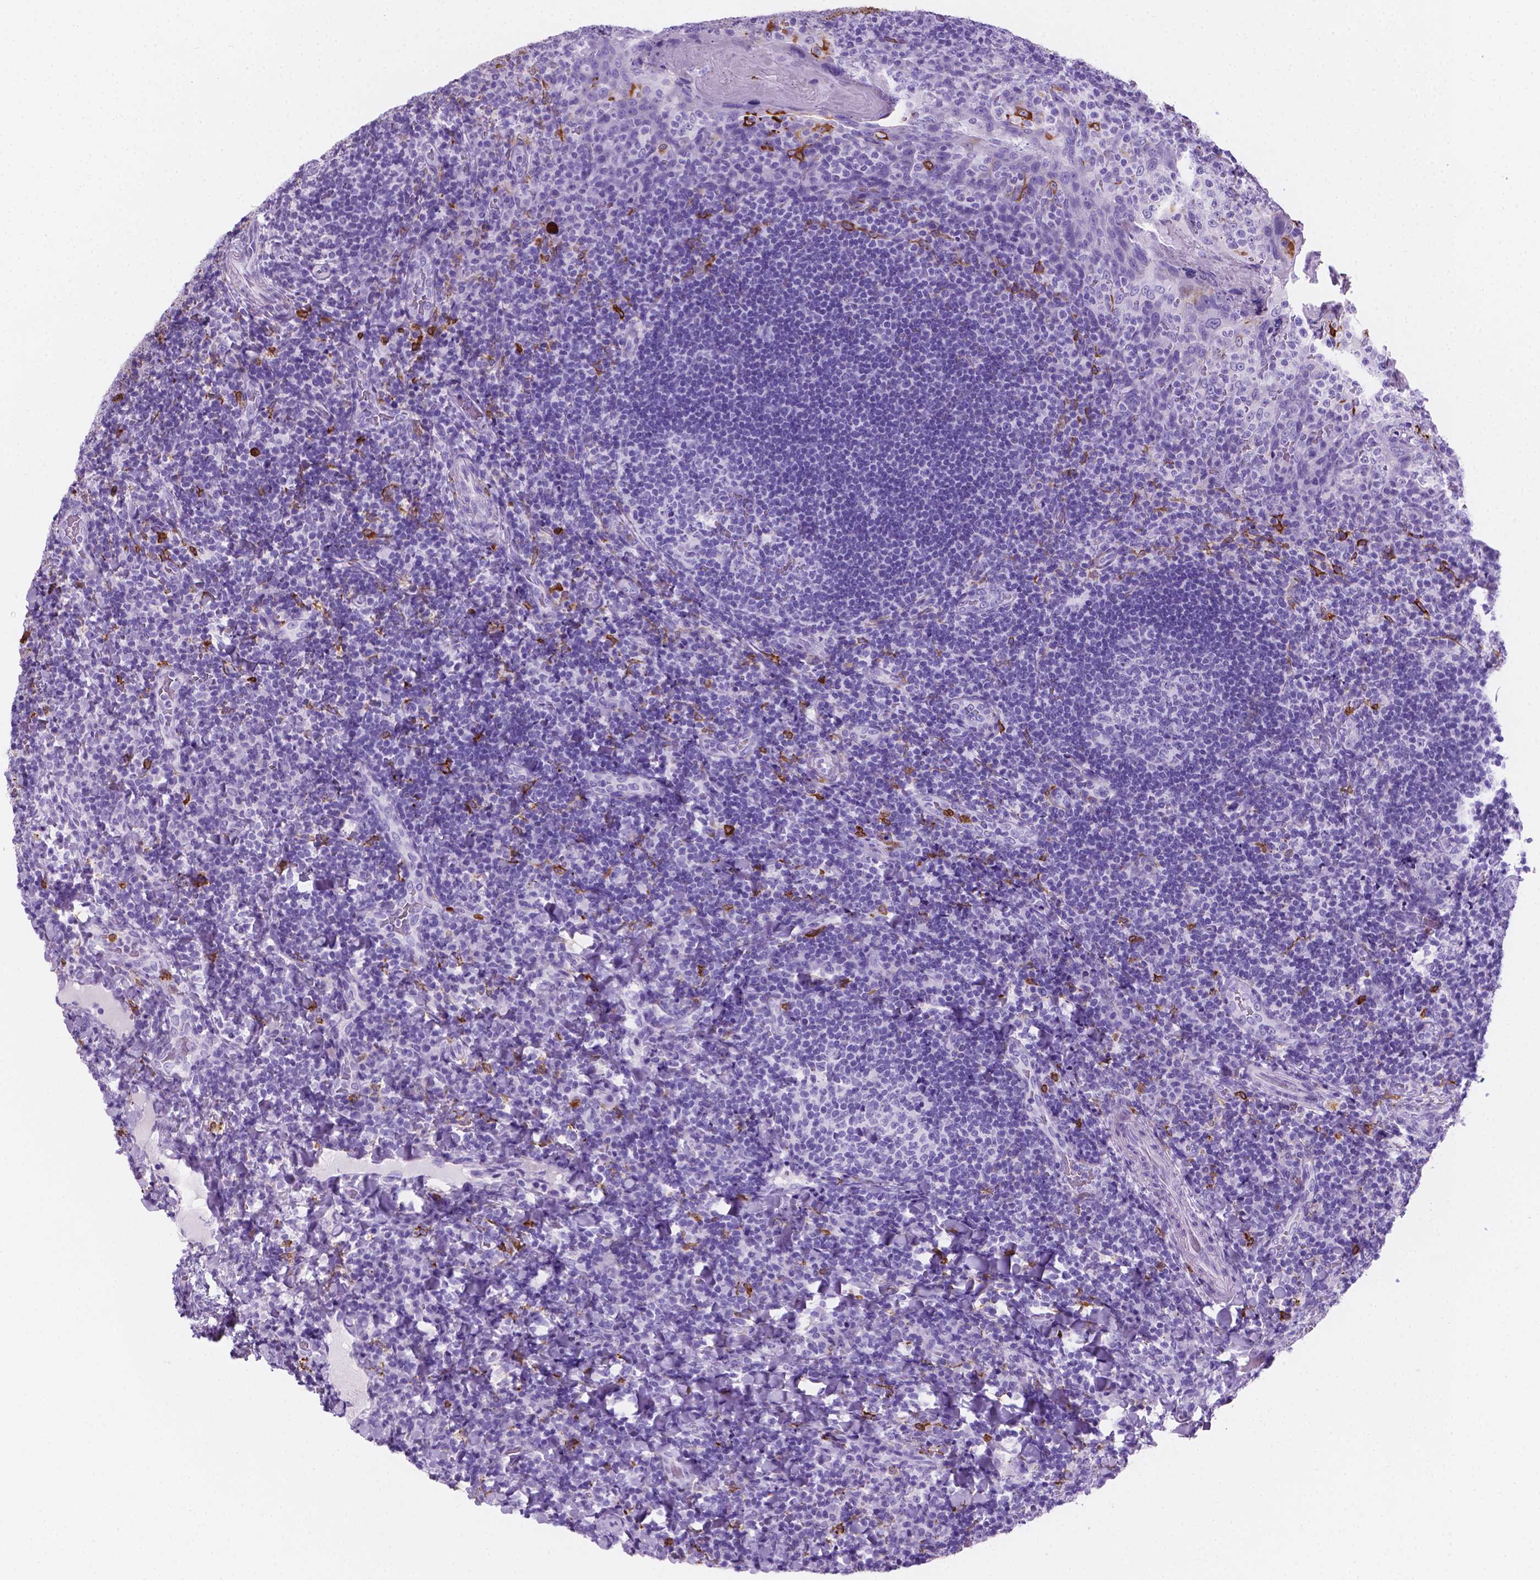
{"staining": {"intensity": "negative", "quantity": "none", "location": "none"}, "tissue": "tonsil", "cell_type": "Germinal center cells", "image_type": "normal", "snomed": [{"axis": "morphology", "description": "Normal tissue, NOS"}, {"axis": "topography", "description": "Tonsil"}], "caption": "High magnification brightfield microscopy of unremarkable tonsil stained with DAB (brown) and counterstained with hematoxylin (blue): germinal center cells show no significant expression. (Brightfield microscopy of DAB IHC at high magnification).", "gene": "MACF1", "patient": {"sex": "male", "age": 17}}